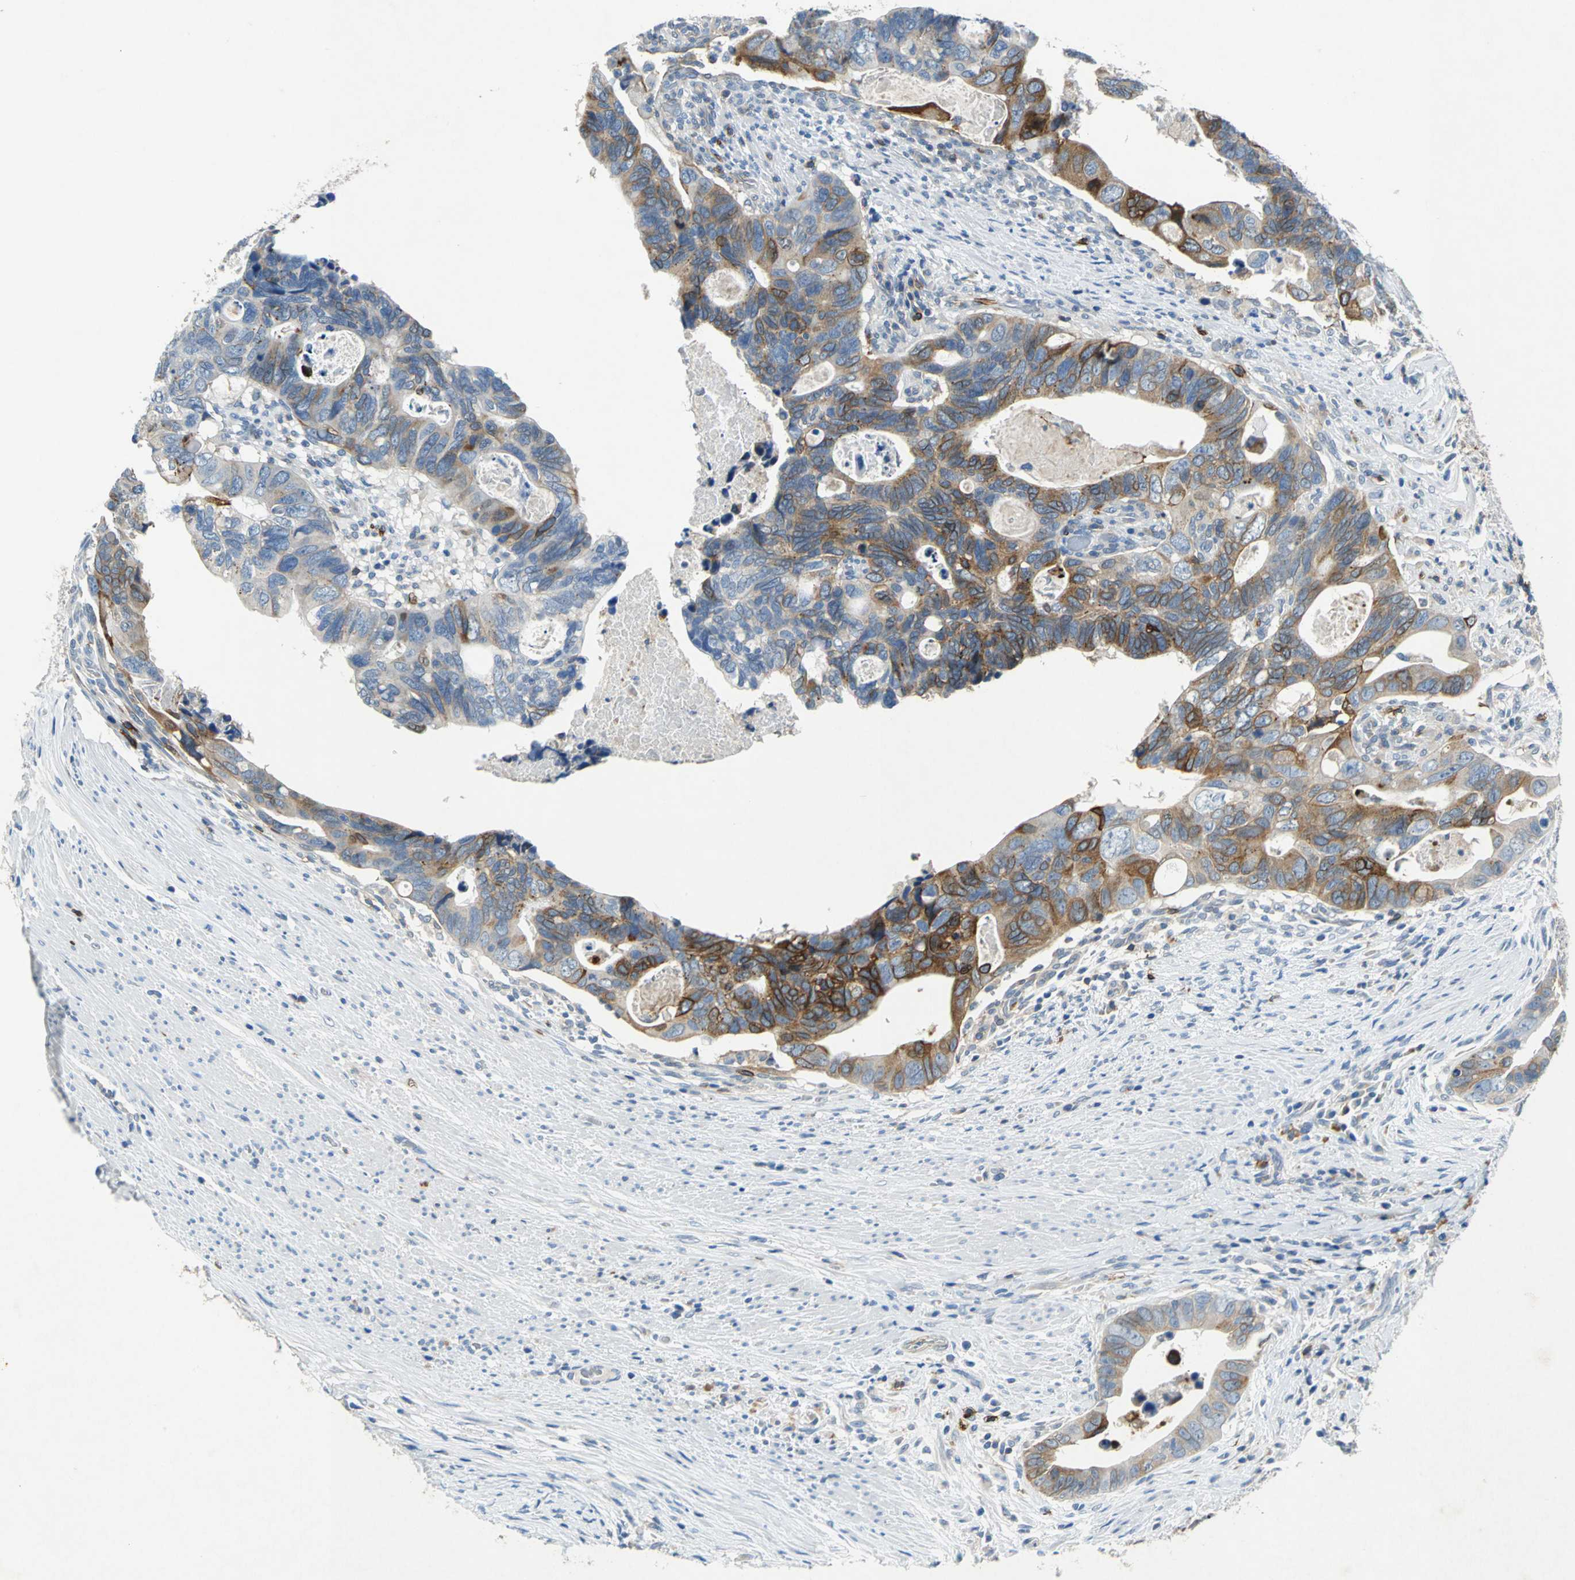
{"staining": {"intensity": "strong", "quantity": "25%-75%", "location": "cytoplasmic/membranous"}, "tissue": "colorectal cancer", "cell_type": "Tumor cells", "image_type": "cancer", "snomed": [{"axis": "morphology", "description": "Adenocarcinoma, NOS"}, {"axis": "topography", "description": "Rectum"}], "caption": "Immunohistochemistry (IHC) image of neoplastic tissue: adenocarcinoma (colorectal) stained using immunohistochemistry demonstrates high levels of strong protein expression localized specifically in the cytoplasmic/membranous of tumor cells, appearing as a cytoplasmic/membranous brown color.", "gene": "RPS13", "patient": {"sex": "male", "age": 53}}